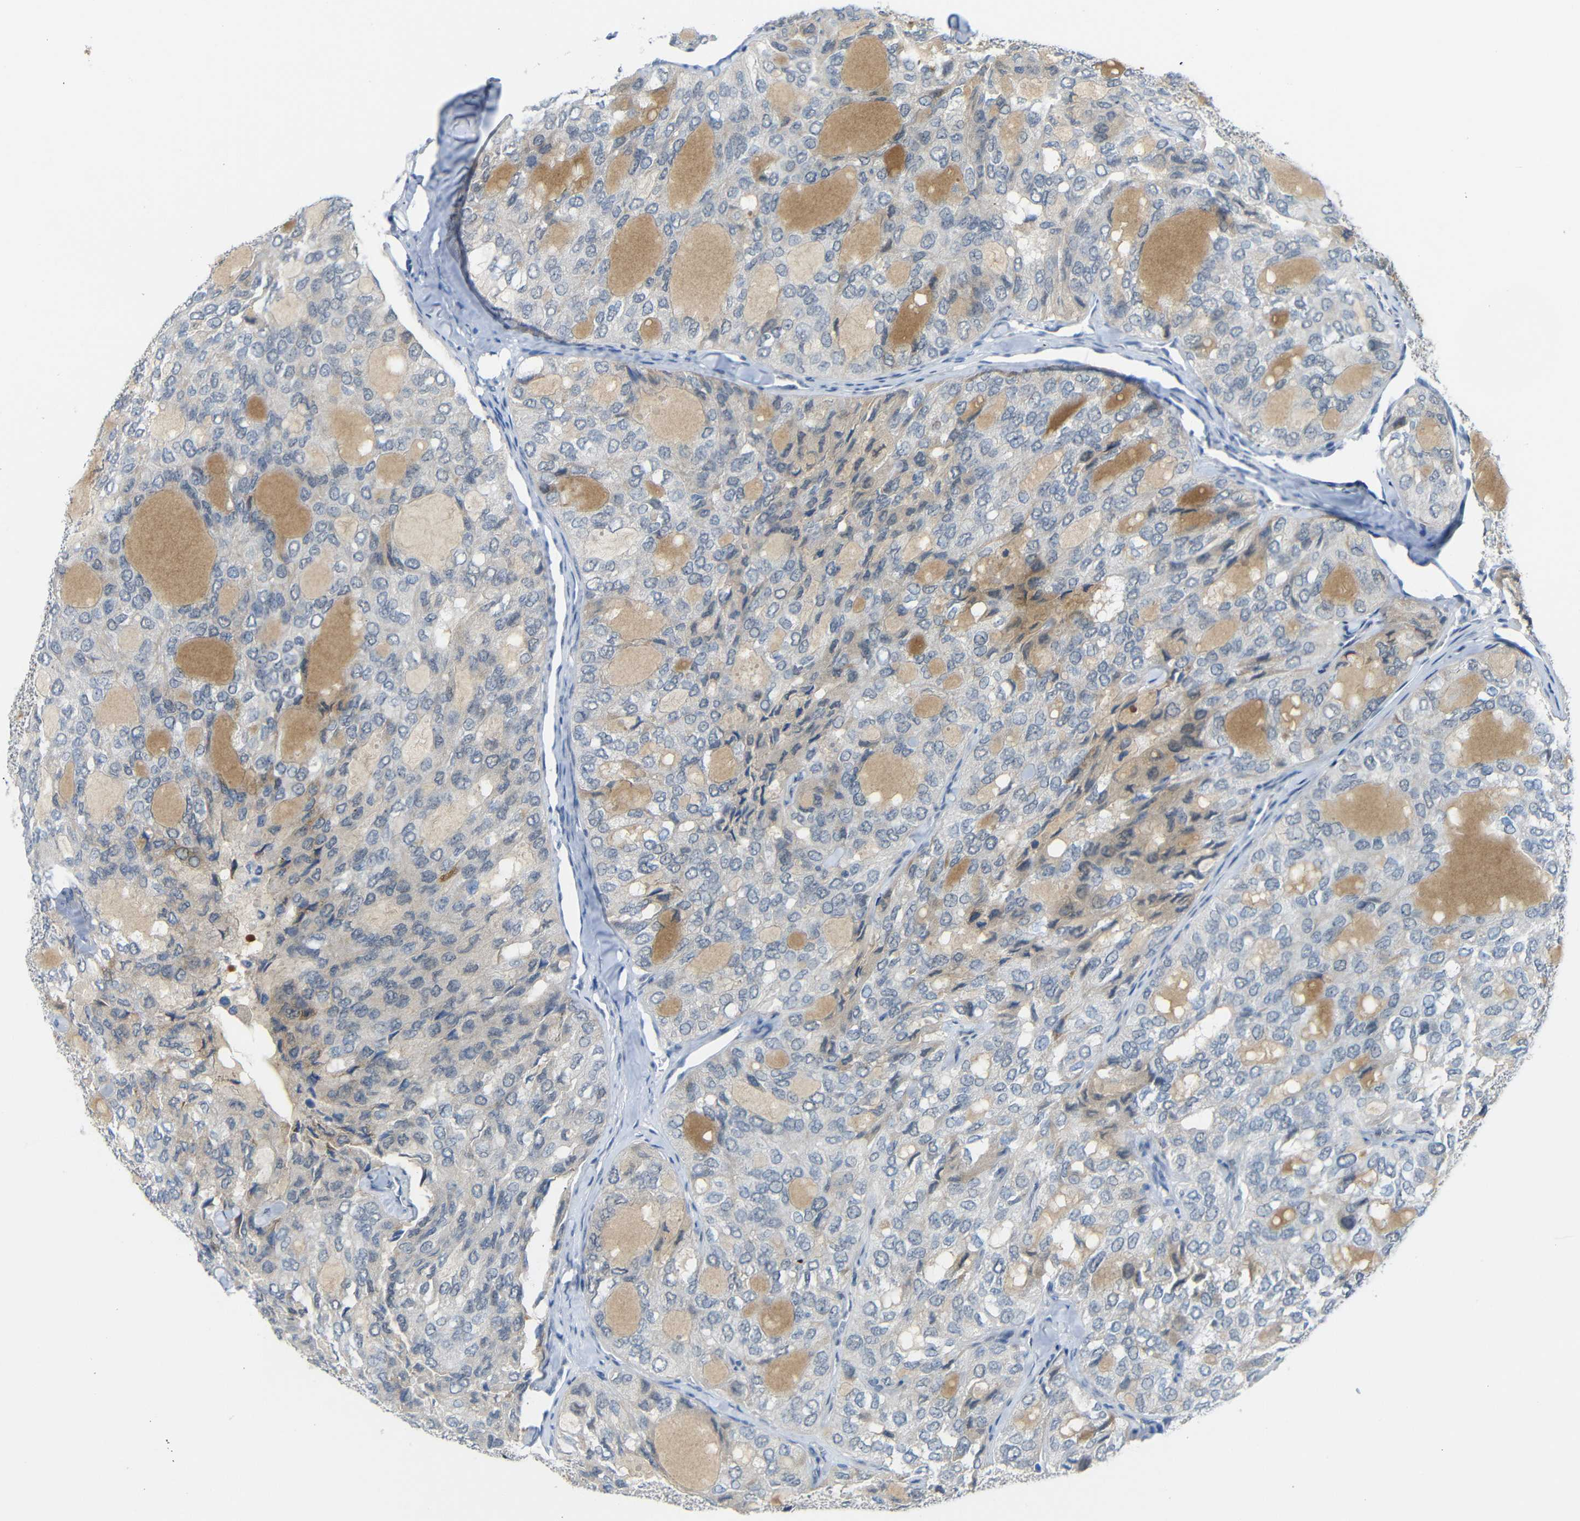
{"staining": {"intensity": "negative", "quantity": "none", "location": "none"}, "tissue": "thyroid cancer", "cell_type": "Tumor cells", "image_type": "cancer", "snomed": [{"axis": "morphology", "description": "Follicular adenoma carcinoma, NOS"}, {"axis": "topography", "description": "Thyroid gland"}], "caption": "Tumor cells show no significant protein expression in thyroid cancer (follicular adenoma carcinoma). (DAB immunohistochemistry (IHC) with hematoxylin counter stain).", "gene": "GPR158", "patient": {"sex": "male", "age": 75}}